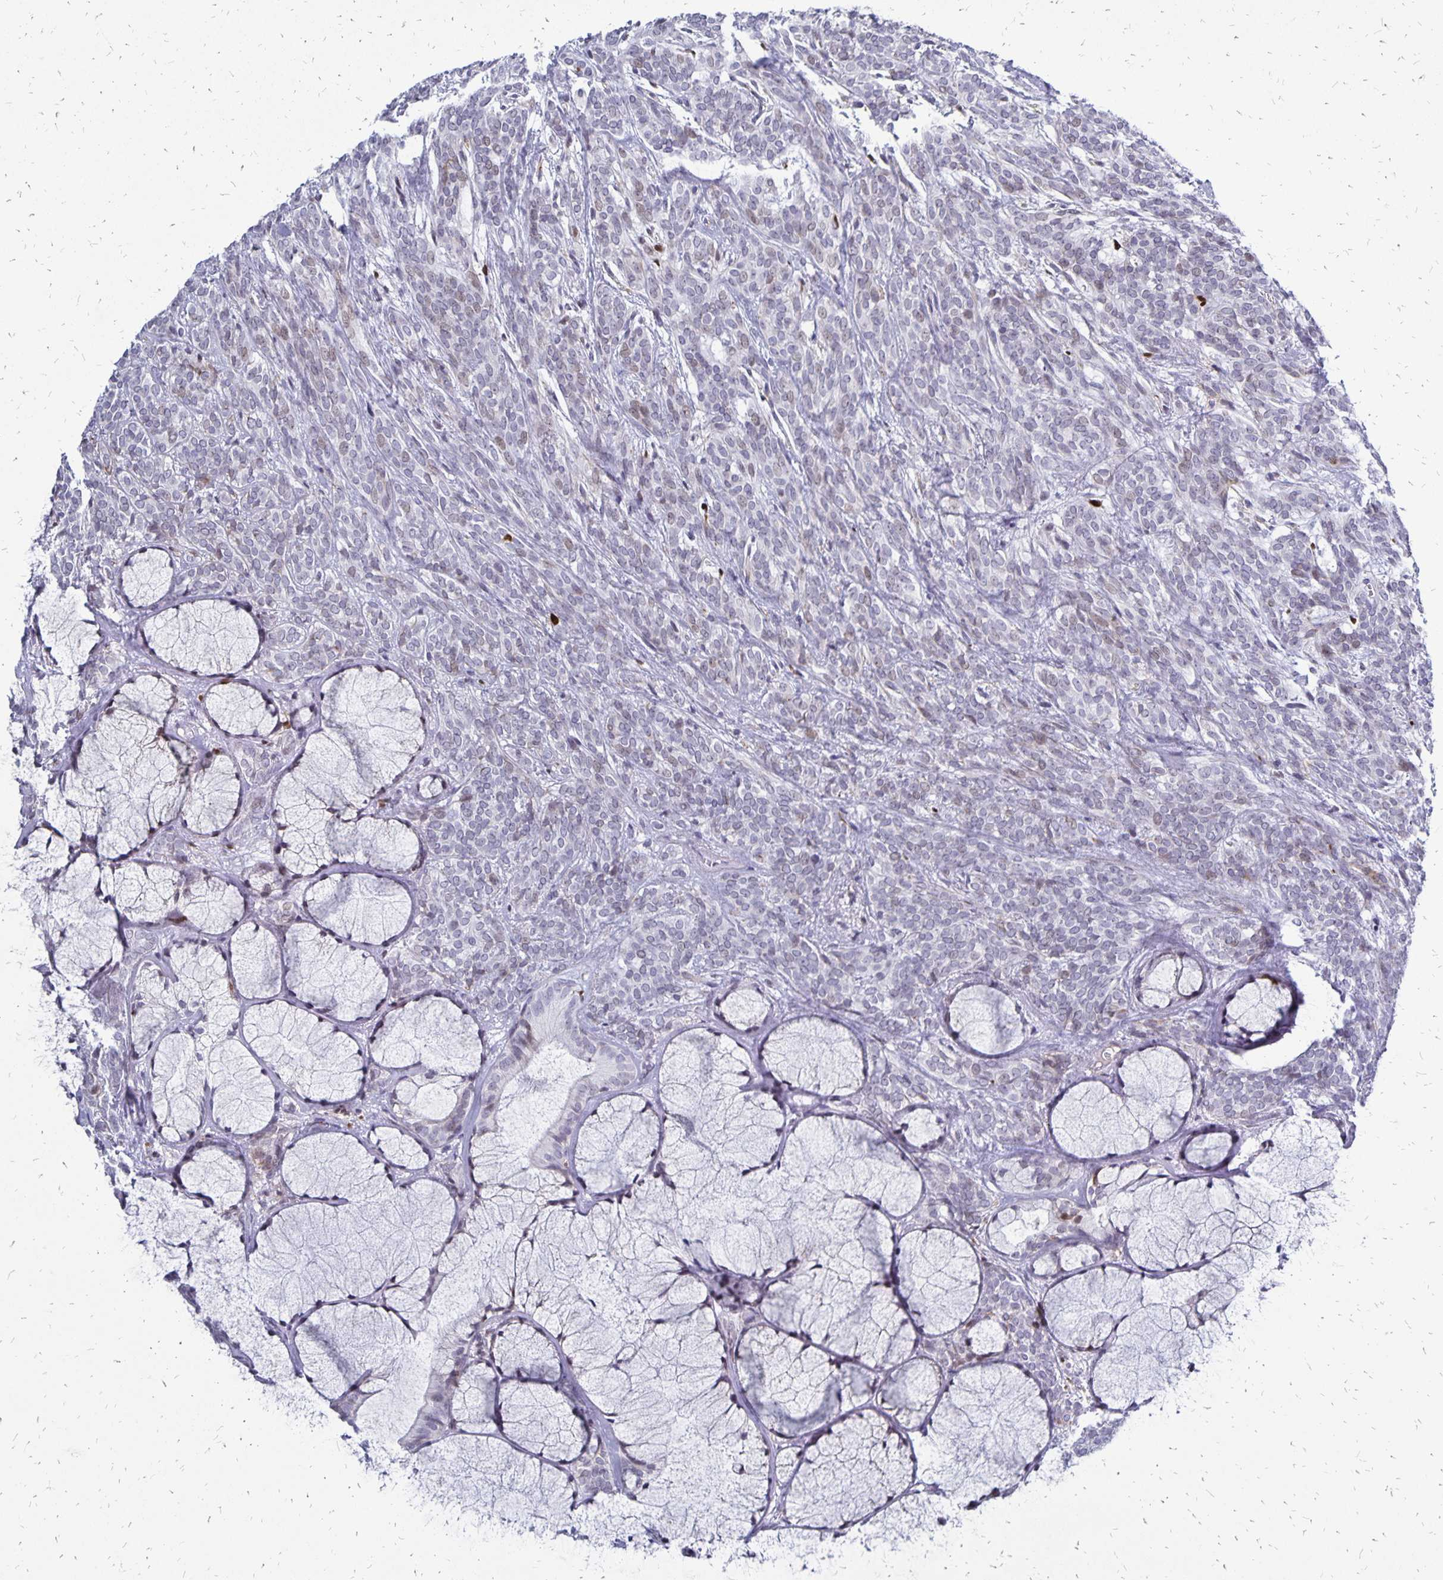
{"staining": {"intensity": "weak", "quantity": "<25%", "location": "nuclear"}, "tissue": "head and neck cancer", "cell_type": "Tumor cells", "image_type": "cancer", "snomed": [{"axis": "morphology", "description": "Adenocarcinoma, NOS"}, {"axis": "topography", "description": "Head-Neck"}], "caption": "Immunohistochemical staining of head and neck adenocarcinoma demonstrates no significant staining in tumor cells.", "gene": "DCK", "patient": {"sex": "female", "age": 57}}